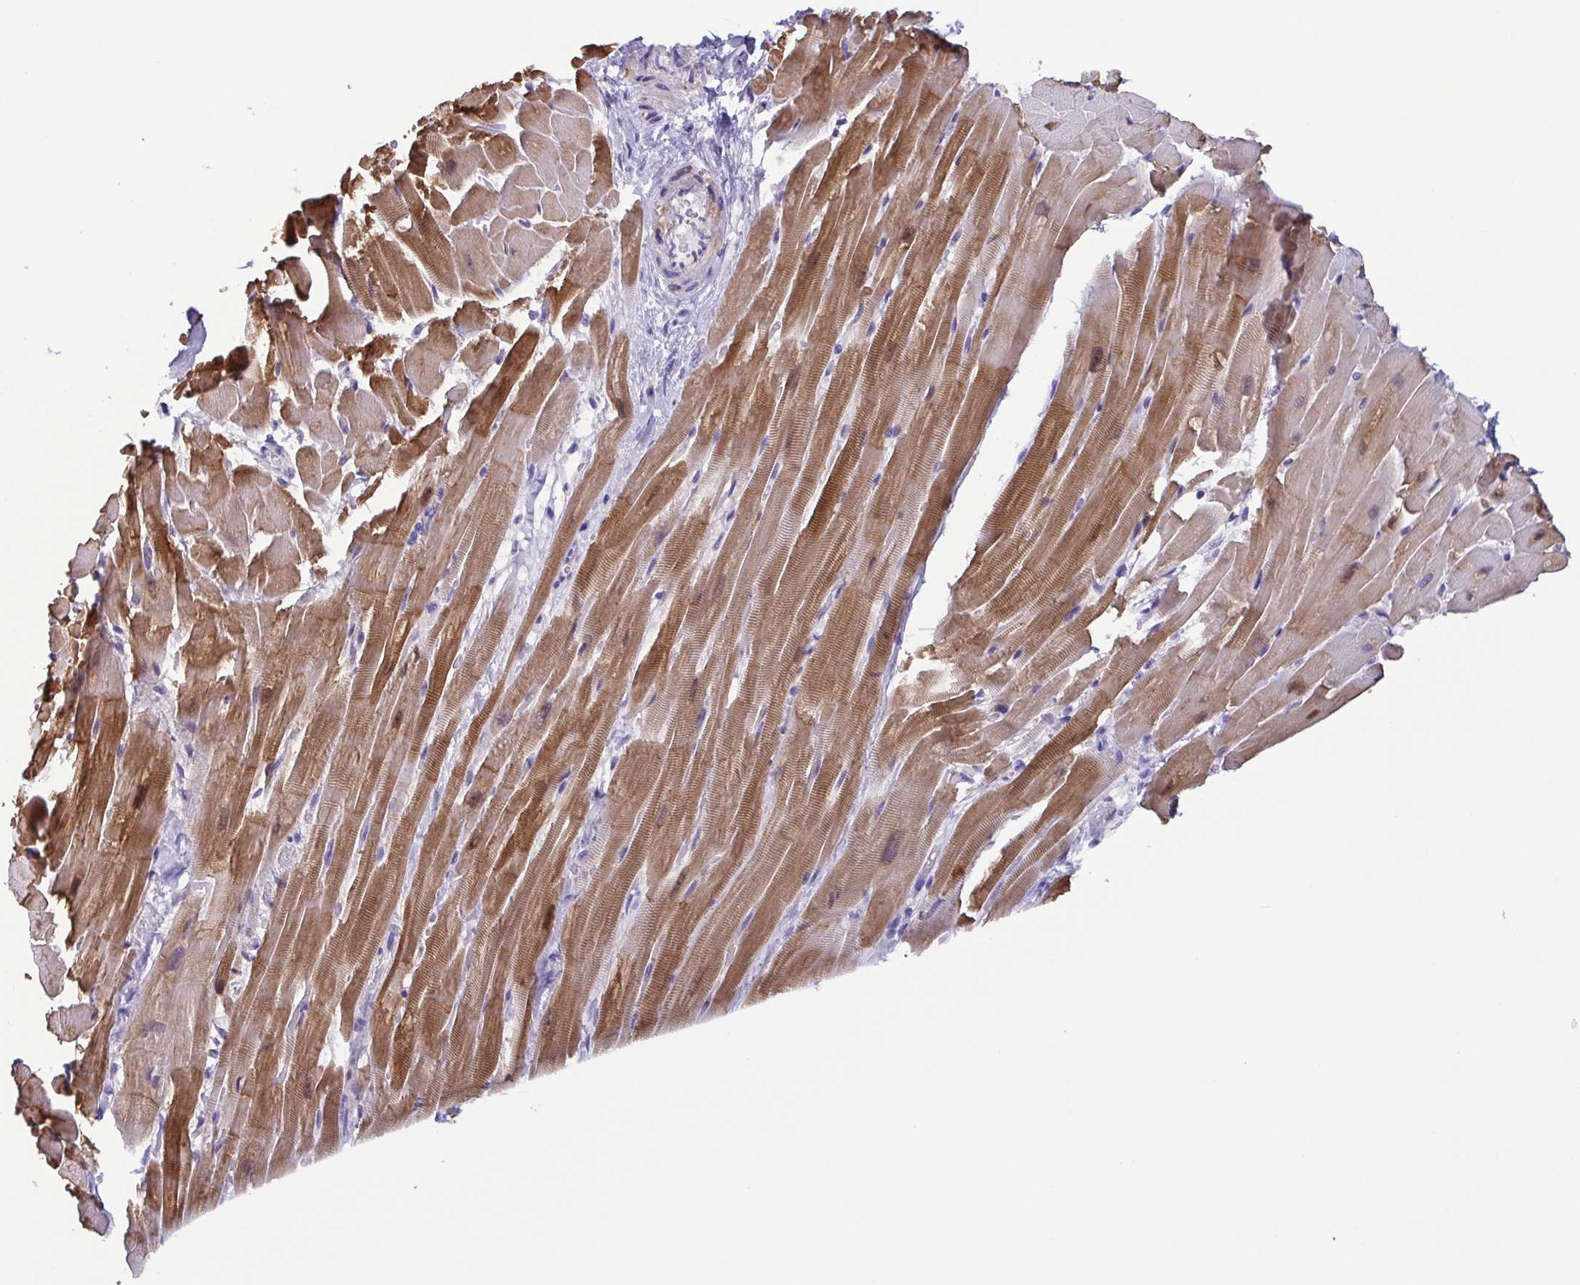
{"staining": {"intensity": "strong", "quantity": ">75%", "location": "cytoplasmic/membranous"}, "tissue": "heart muscle", "cell_type": "Cardiomyocytes", "image_type": "normal", "snomed": [{"axis": "morphology", "description": "Normal tissue, NOS"}, {"axis": "topography", "description": "Heart"}], "caption": "Protein staining displays strong cytoplasmic/membranous positivity in approximately >75% of cardiomyocytes in benign heart muscle. (IHC, brightfield microscopy, high magnification).", "gene": "MYL7", "patient": {"sex": "male", "age": 37}}